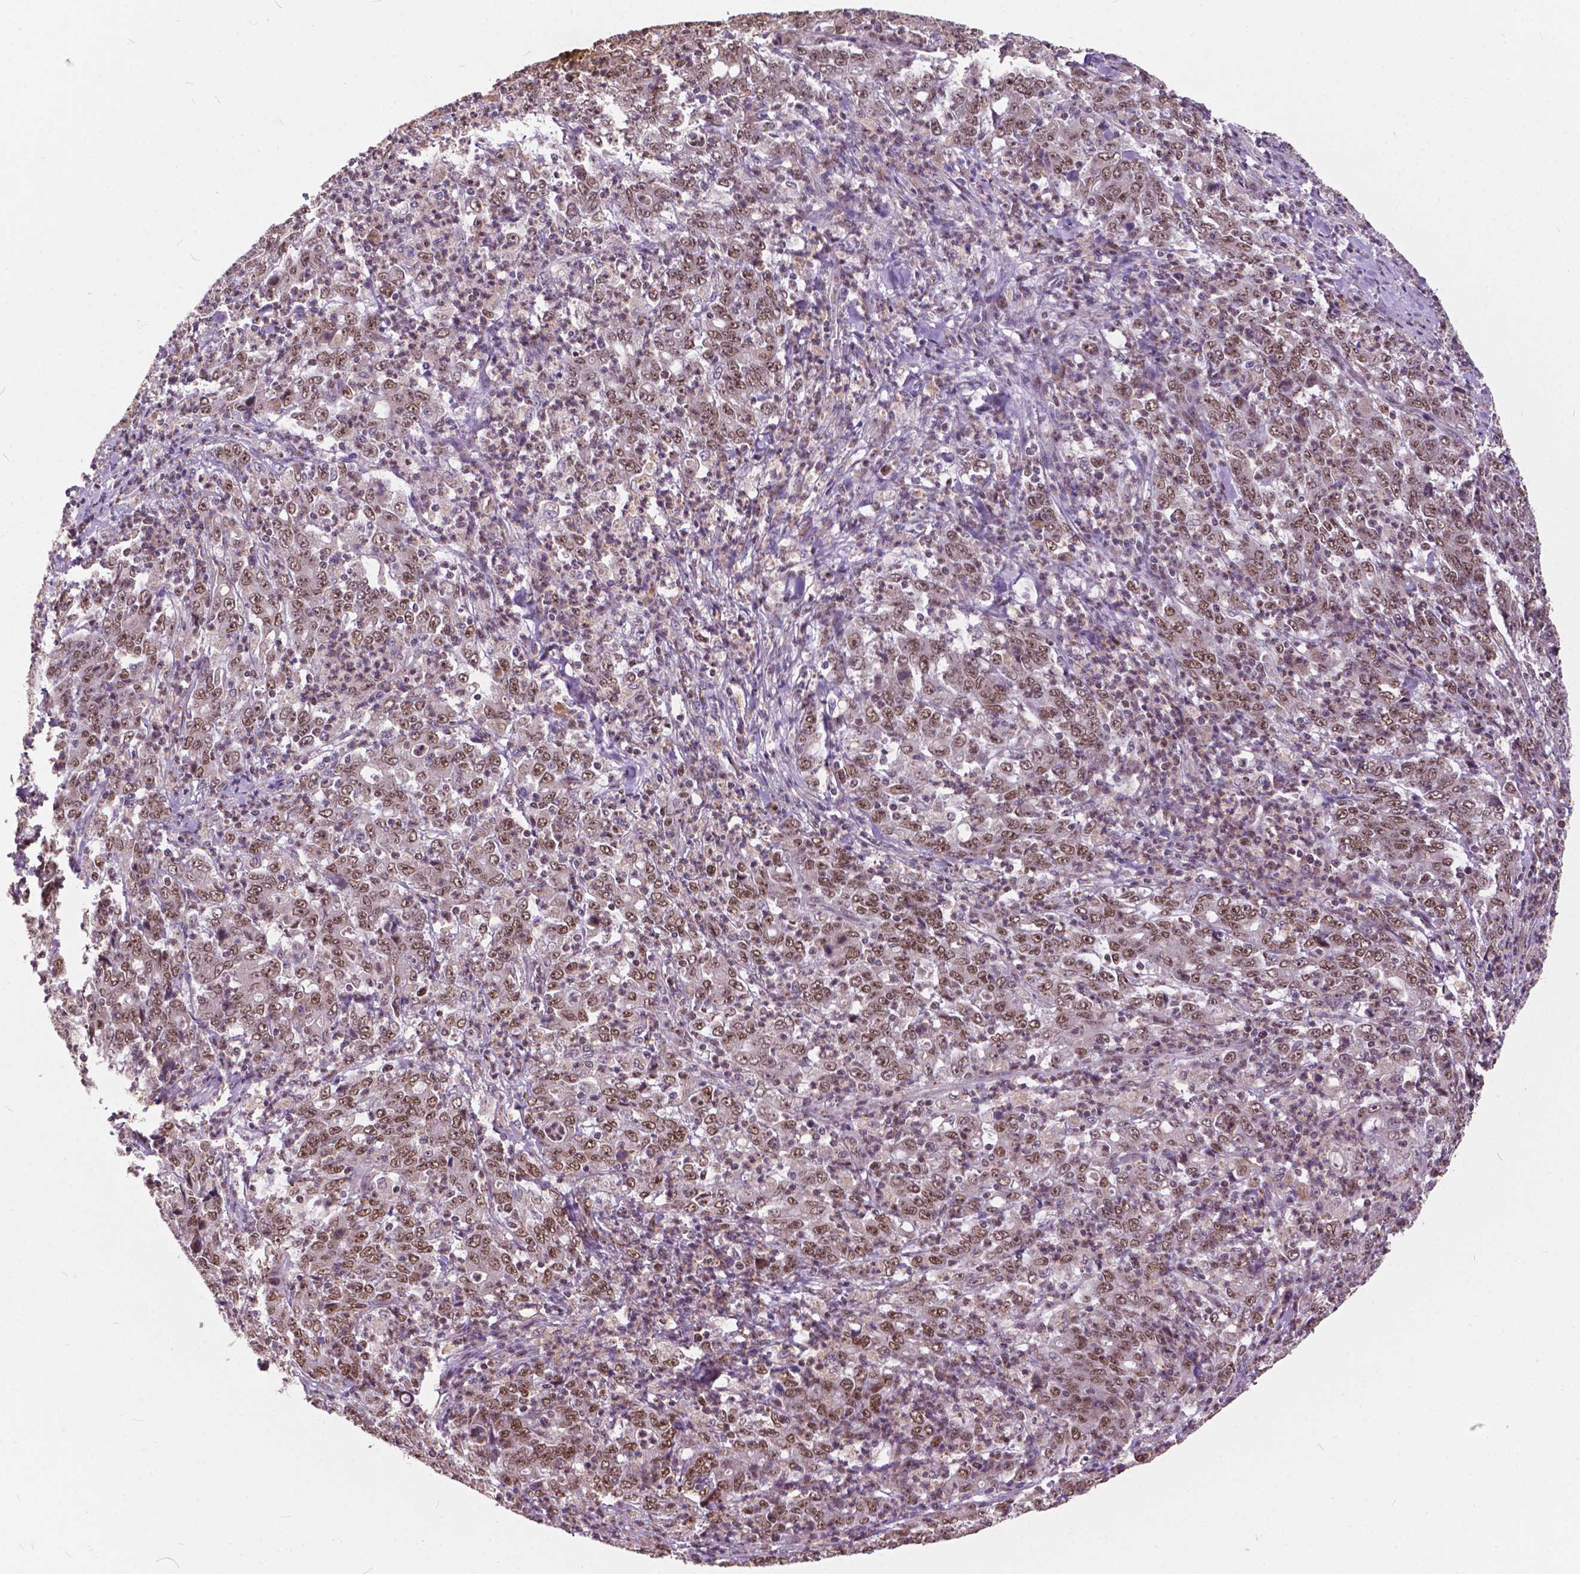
{"staining": {"intensity": "moderate", "quantity": ">75%", "location": "nuclear"}, "tissue": "stomach cancer", "cell_type": "Tumor cells", "image_type": "cancer", "snomed": [{"axis": "morphology", "description": "Adenocarcinoma, NOS"}, {"axis": "topography", "description": "Stomach, lower"}], "caption": "Protein expression analysis of stomach adenocarcinoma shows moderate nuclear expression in about >75% of tumor cells.", "gene": "MSH2", "patient": {"sex": "female", "age": 71}}